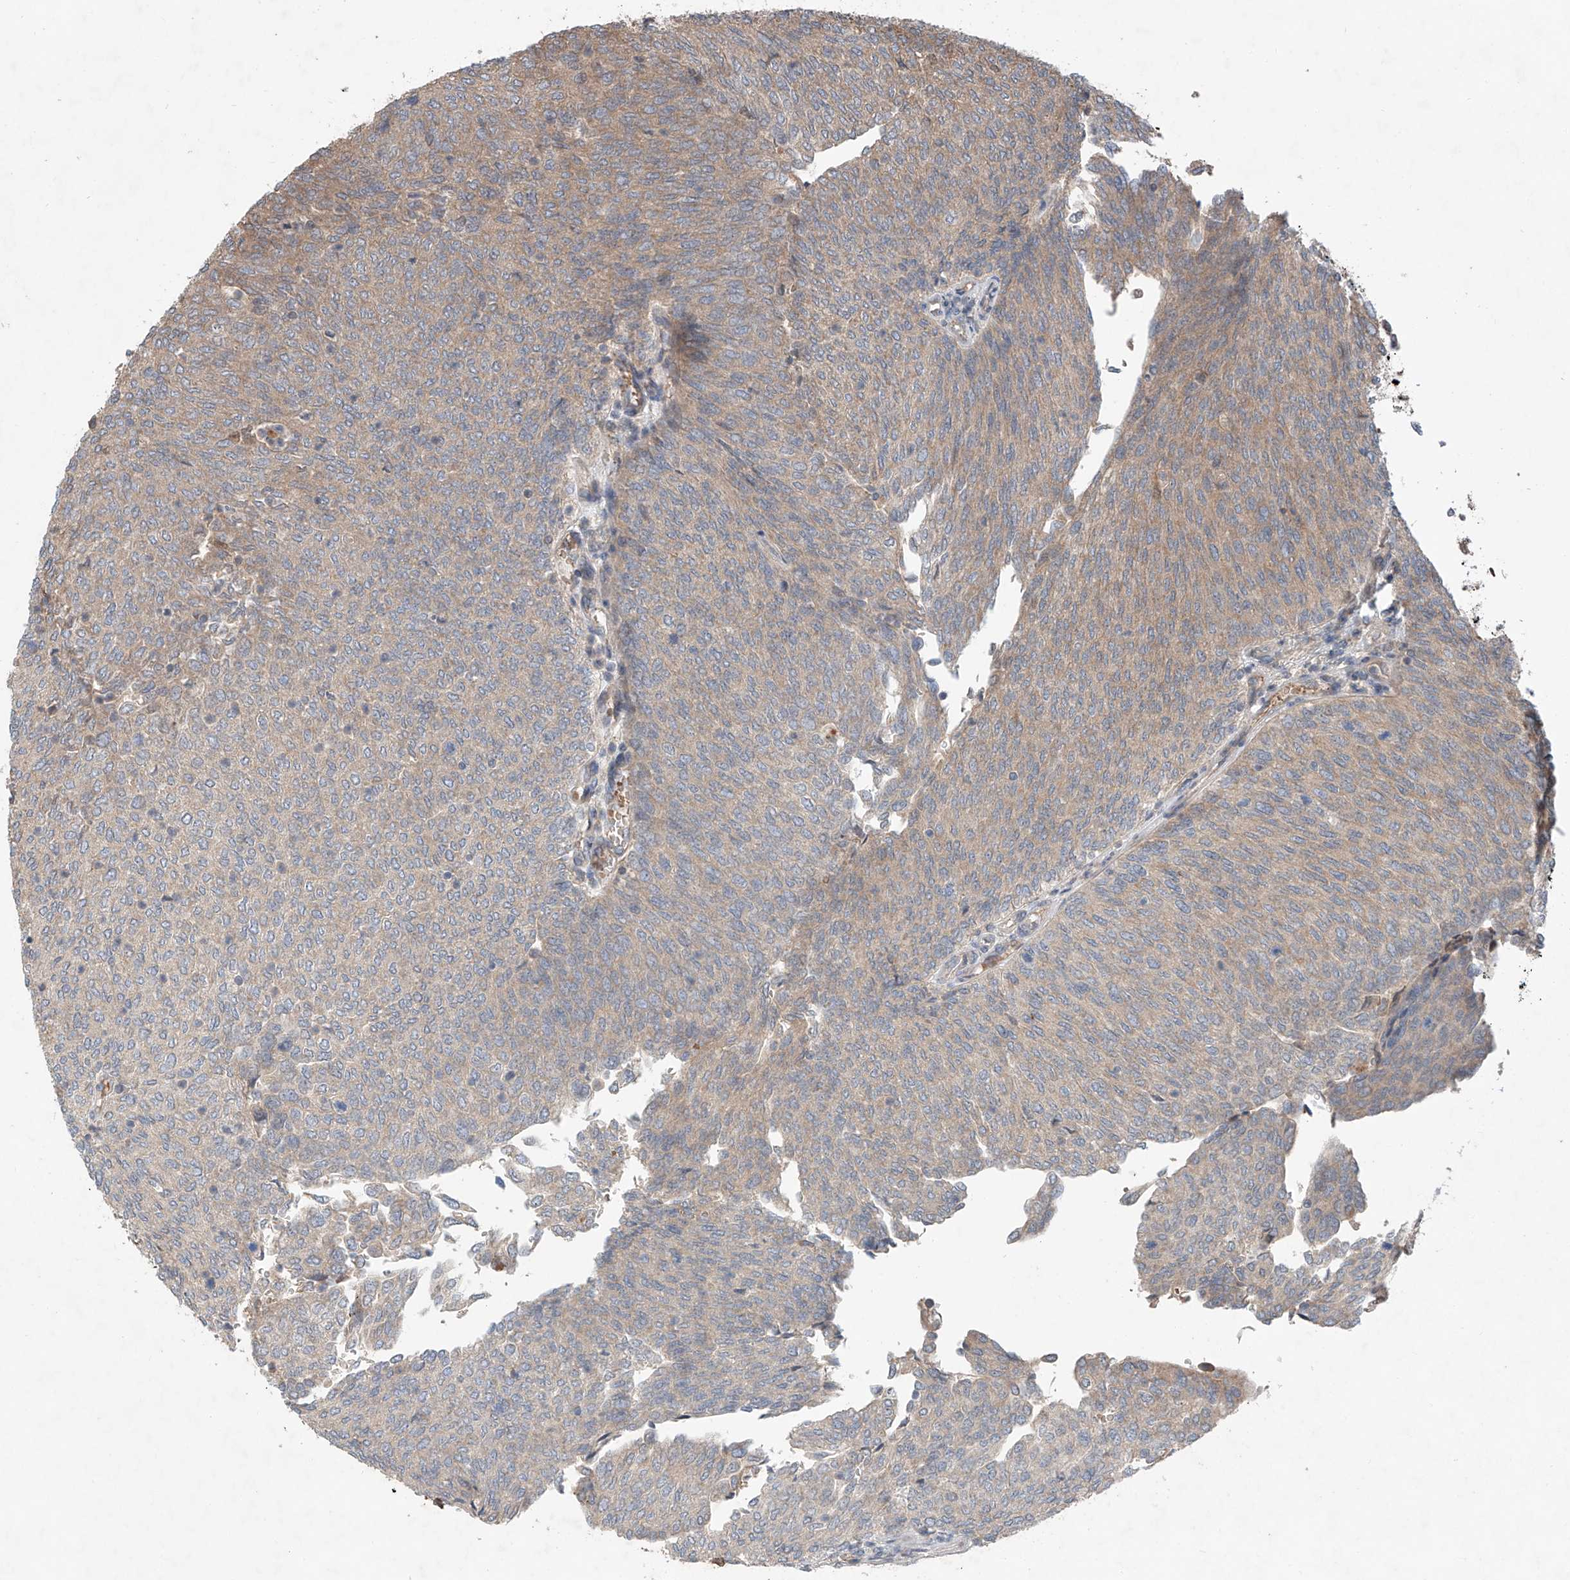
{"staining": {"intensity": "moderate", "quantity": "25%-75%", "location": "cytoplasmic/membranous"}, "tissue": "urothelial cancer", "cell_type": "Tumor cells", "image_type": "cancer", "snomed": [{"axis": "morphology", "description": "Urothelial carcinoma, Low grade"}, {"axis": "topography", "description": "Urinary bladder"}], "caption": "This photomicrograph demonstrates immunohistochemistry staining of human urothelial carcinoma (low-grade), with medium moderate cytoplasmic/membranous positivity in about 25%-75% of tumor cells.", "gene": "ADAM23", "patient": {"sex": "female", "age": 79}}